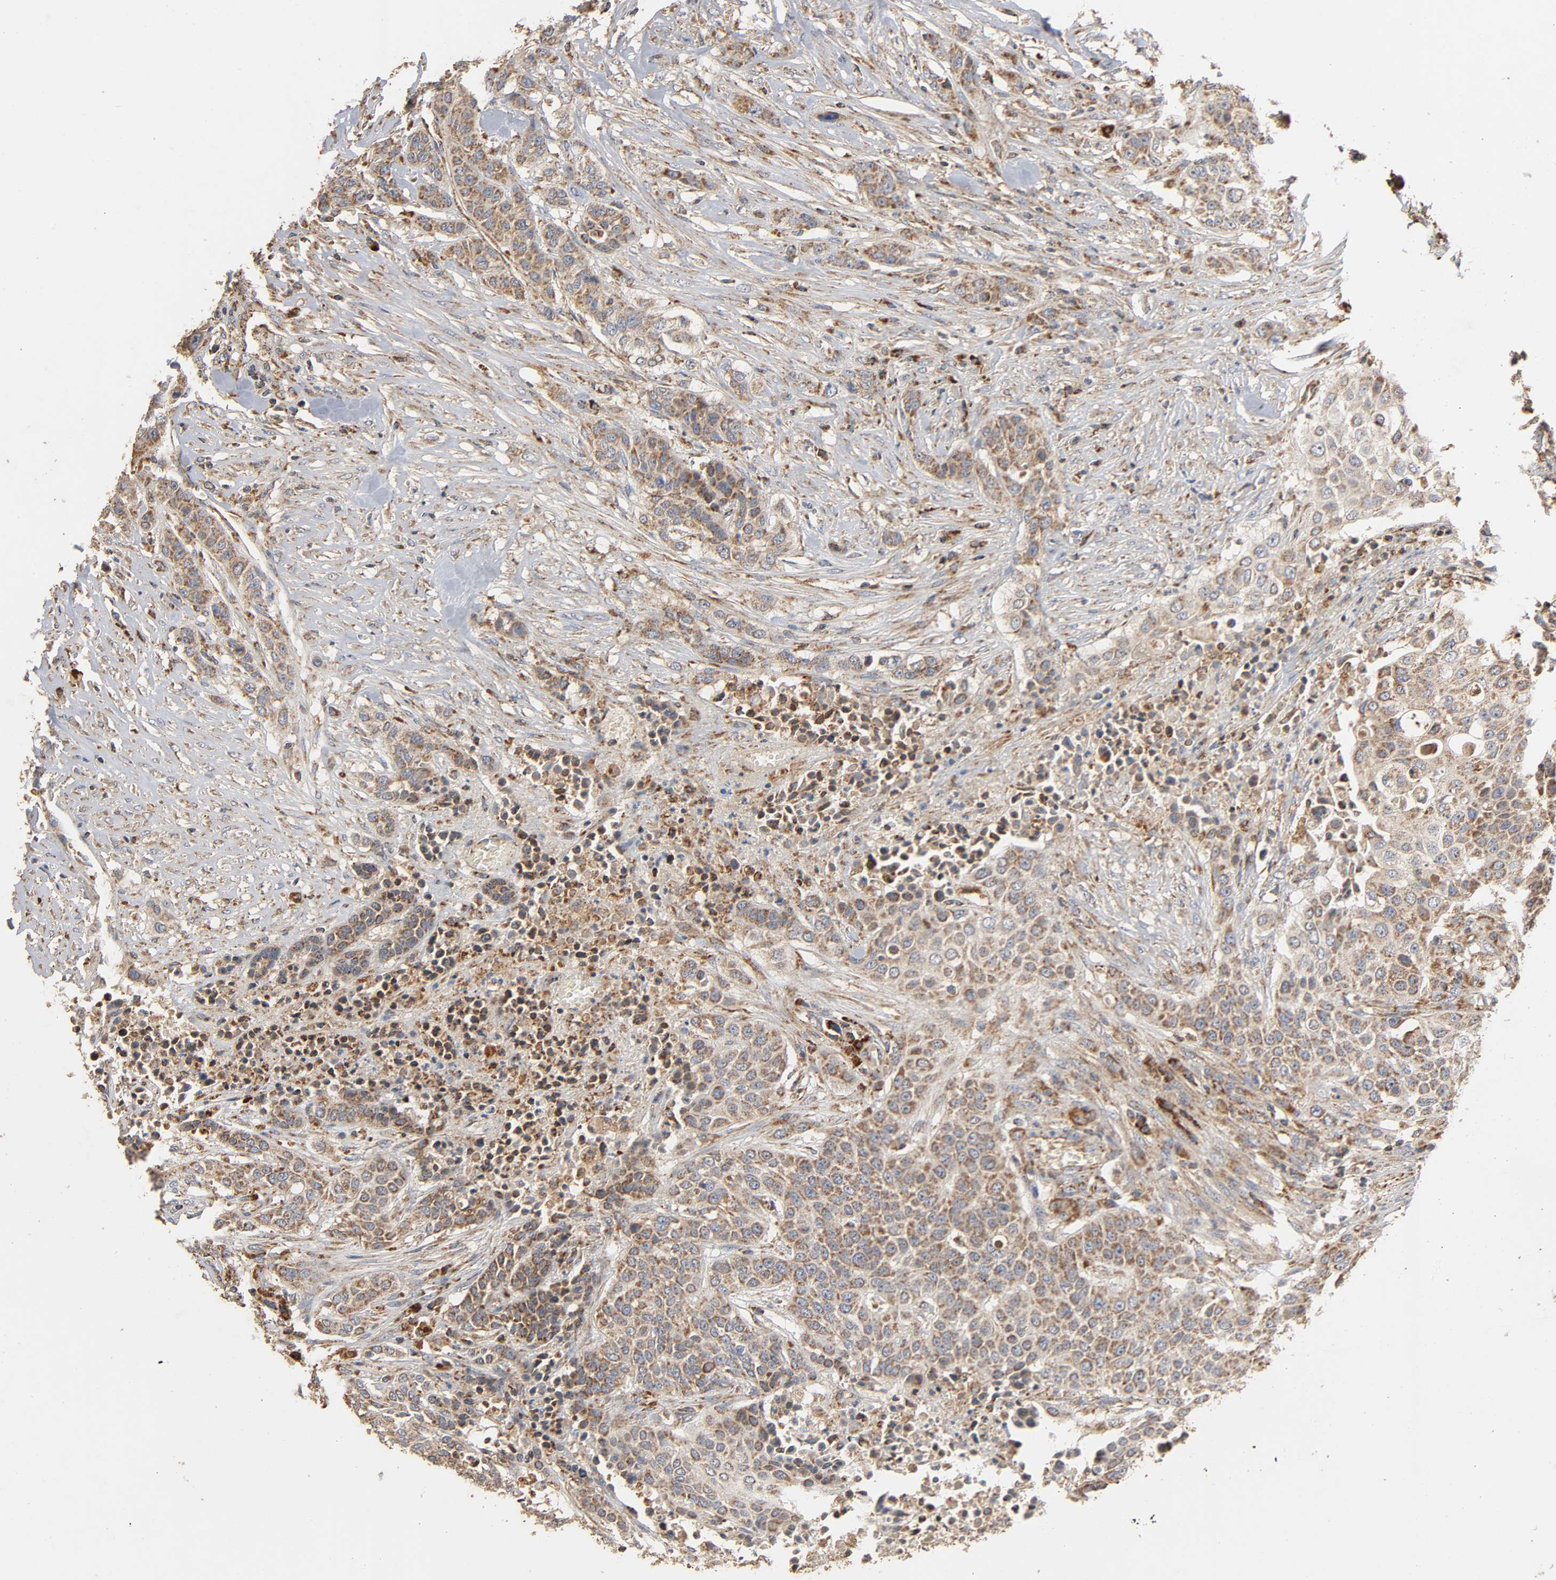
{"staining": {"intensity": "moderate", "quantity": ">75%", "location": "cytoplasmic/membranous"}, "tissue": "urothelial cancer", "cell_type": "Tumor cells", "image_type": "cancer", "snomed": [{"axis": "morphology", "description": "Urothelial carcinoma, High grade"}, {"axis": "topography", "description": "Urinary bladder"}], "caption": "Protein staining exhibits moderate cytoplasmic/membranous staining in approximately >75% of tumor cells in high-grade urothelial carcinoma.", "gene": "NDUFS3", "patient": {"sex": "male", "age": 74}}